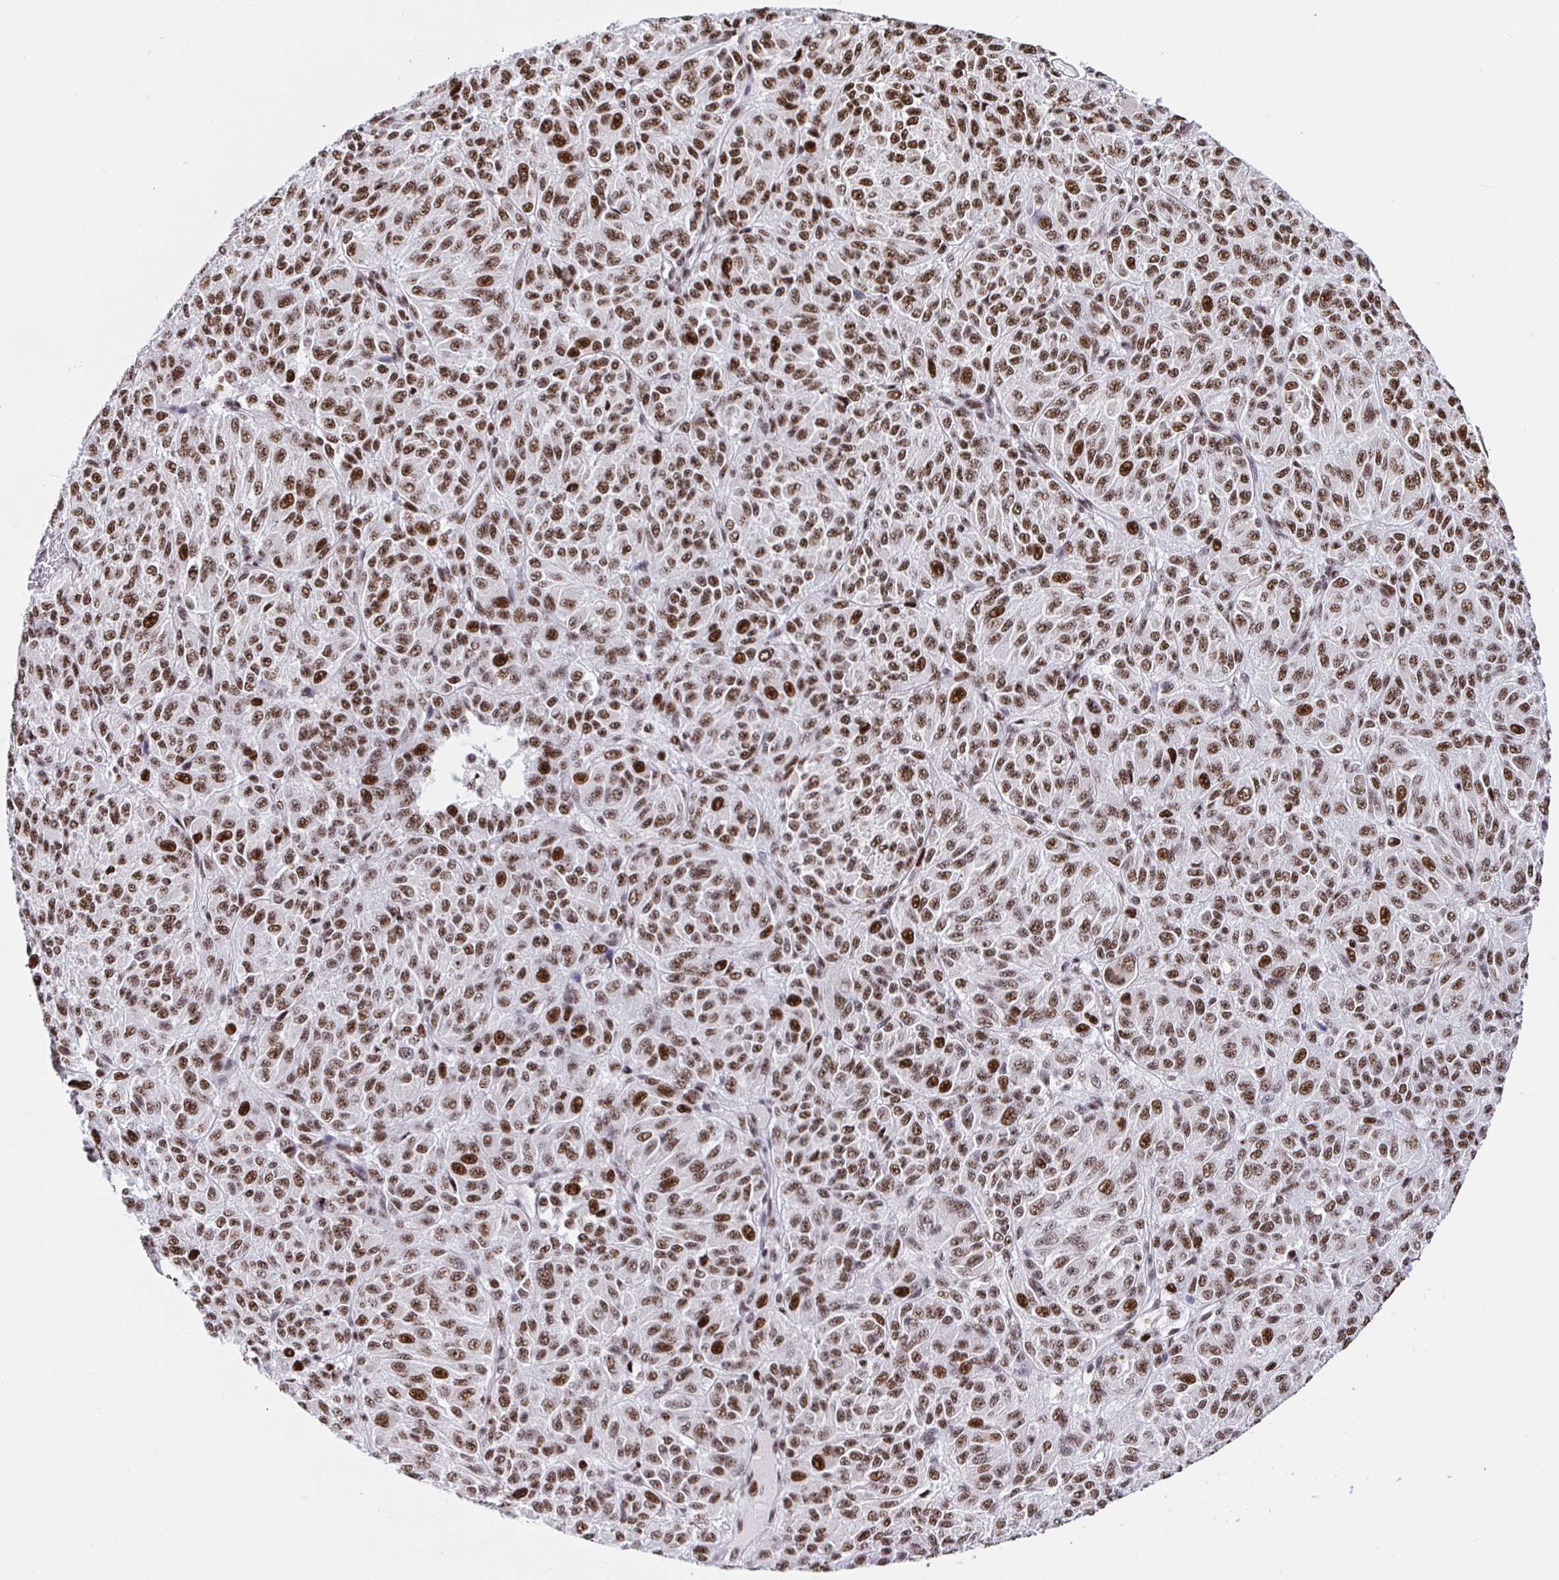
{"staining": {"intensity": "moderate", "quantity": ">75%", "location": "nuclear"}, "tissue": "melanoma", "cell_type": "Tumor cells", "image_type": "cancer", "snomed": [{"axis": "morphology", "description": "Malignant melanoma, Metastatic site"}, {"axis": "topography", "description": "Brain"}], "caption": "IHC histopathology image of neoplastic tissue: melanoma stained using IHC displays medium levels of moderate protein expression localized specifically in the nuclear of tumor cells, appearing as a nuclear brown color.", "gene": "SETD5", "patient": {"sex": "female", "age": 56}}